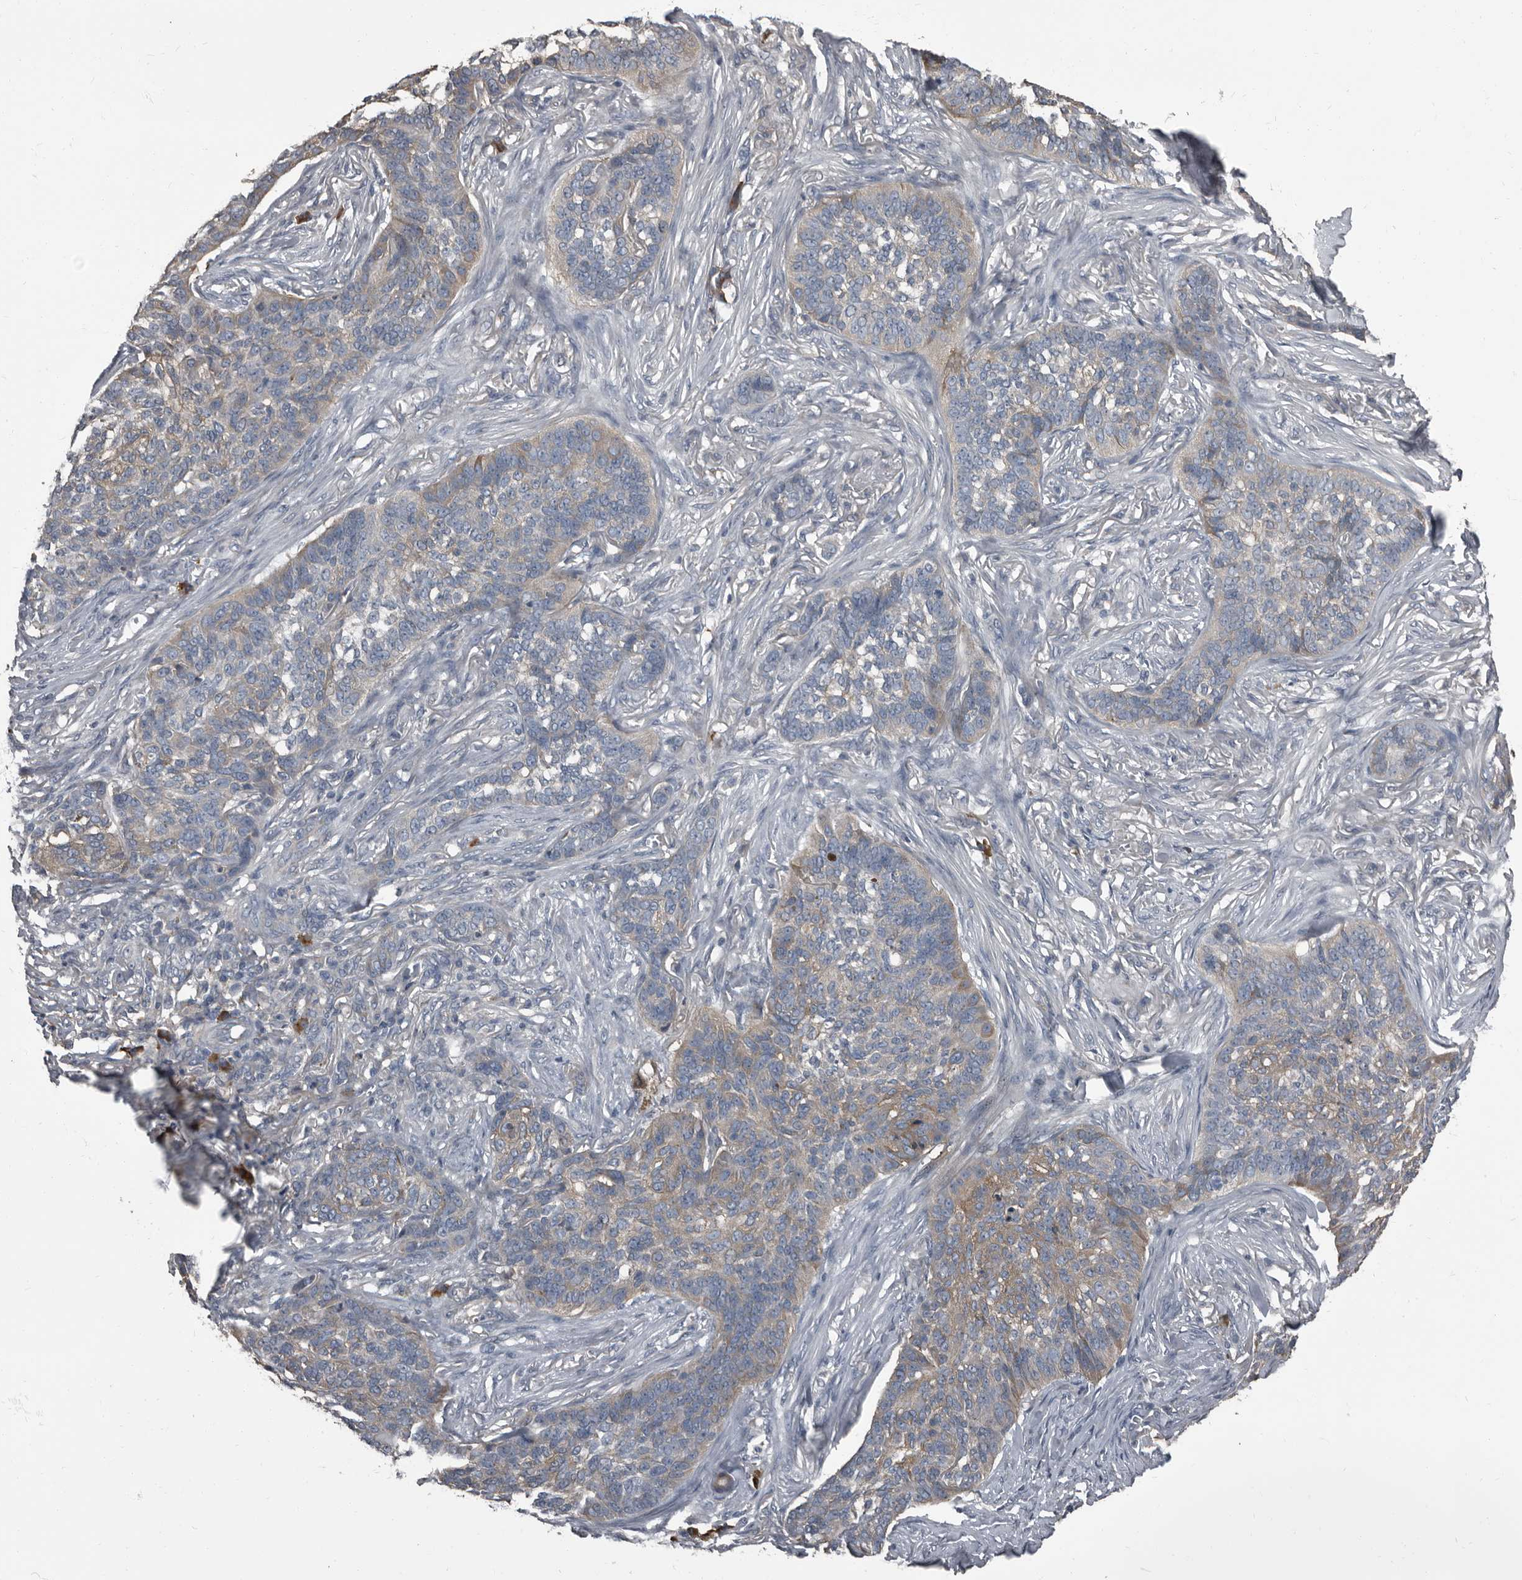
{"staining": {"intensity": "moderate", "quantity": "<25%", "location": "cytoplasmic/membranous"}, "tissue": "skin cancer", "cell_type": "Tumor cells", "image_type": "cancer", "snomed": [{"axis": "morphology", "description": "Basal cell carcinoma"}, {"axis": "topography", "description": "Skin"}], "caption": "A photomicrograph of human skin cancer (basal cell carcinoma) stained for a protein exhibits moderate cytoplasmic/membranous brown staining in tumor cells.", "gene": "TPD52L1", "patient": {"sex": "male", "age": 85}}